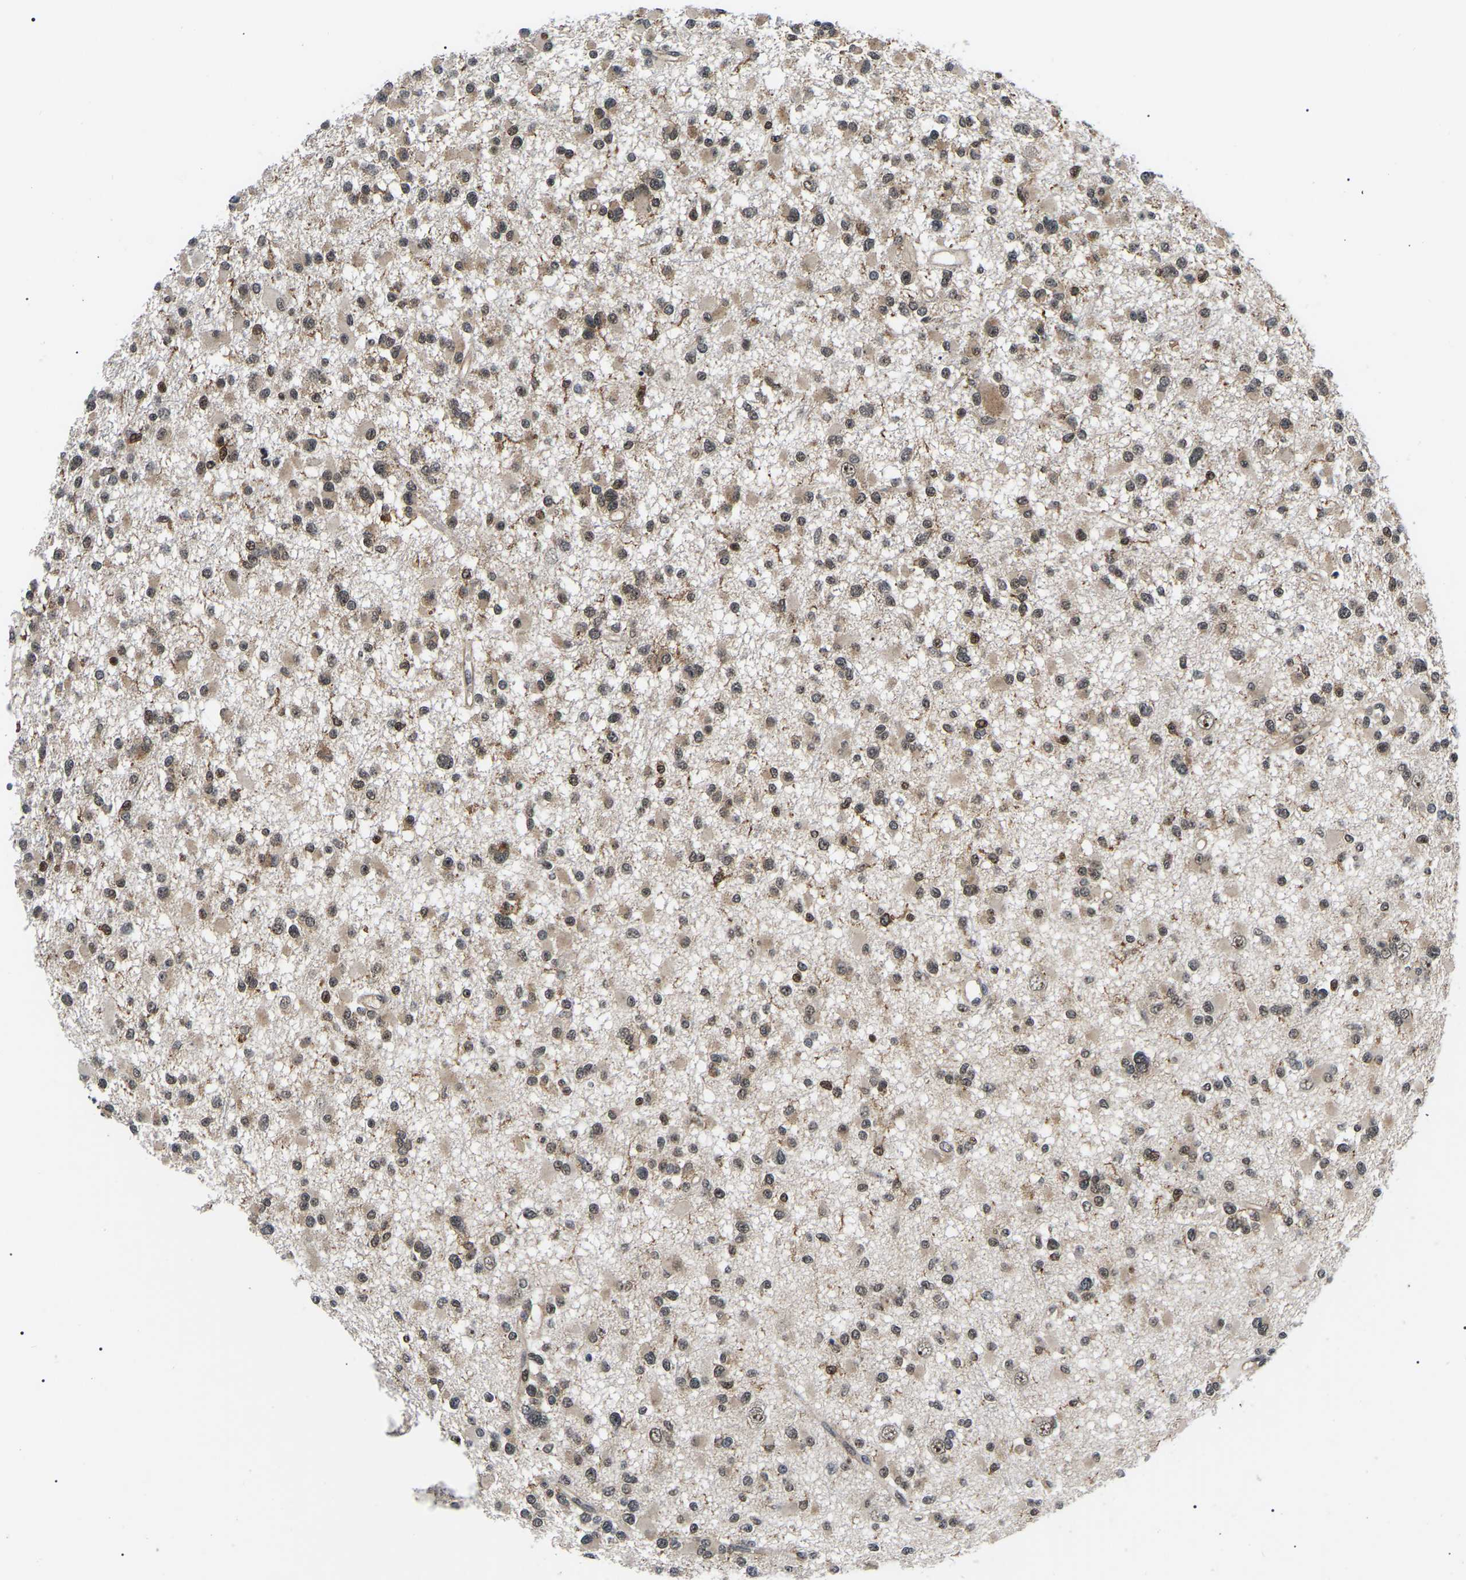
{"staining": {"intensity": "moderate", "quantity": ">75%", "location": "cytoplasmic/membranous,nuclear"}, "tissue": "glioma", "cell_type": "Tumor cells", "image_type": "cancer", "snomed": [{"axis": "morphology", "description": "Glioma, malignant, Low grade"}, {"axis": "topography", "description": "Brain"}], "caption": "Immunohistochemistry (IHC) image of neoplastic tissue: human glioma stained using IHC reveals medium levels of moderate protein expression localized specifically in the cytoplasmic/membranous and nuclear of tumor cells, appearing as a cytoplasmic/membranous and nuclear brown color.", "gene": "RRP1B", "patient": {"sex": "female", "age": 22}}